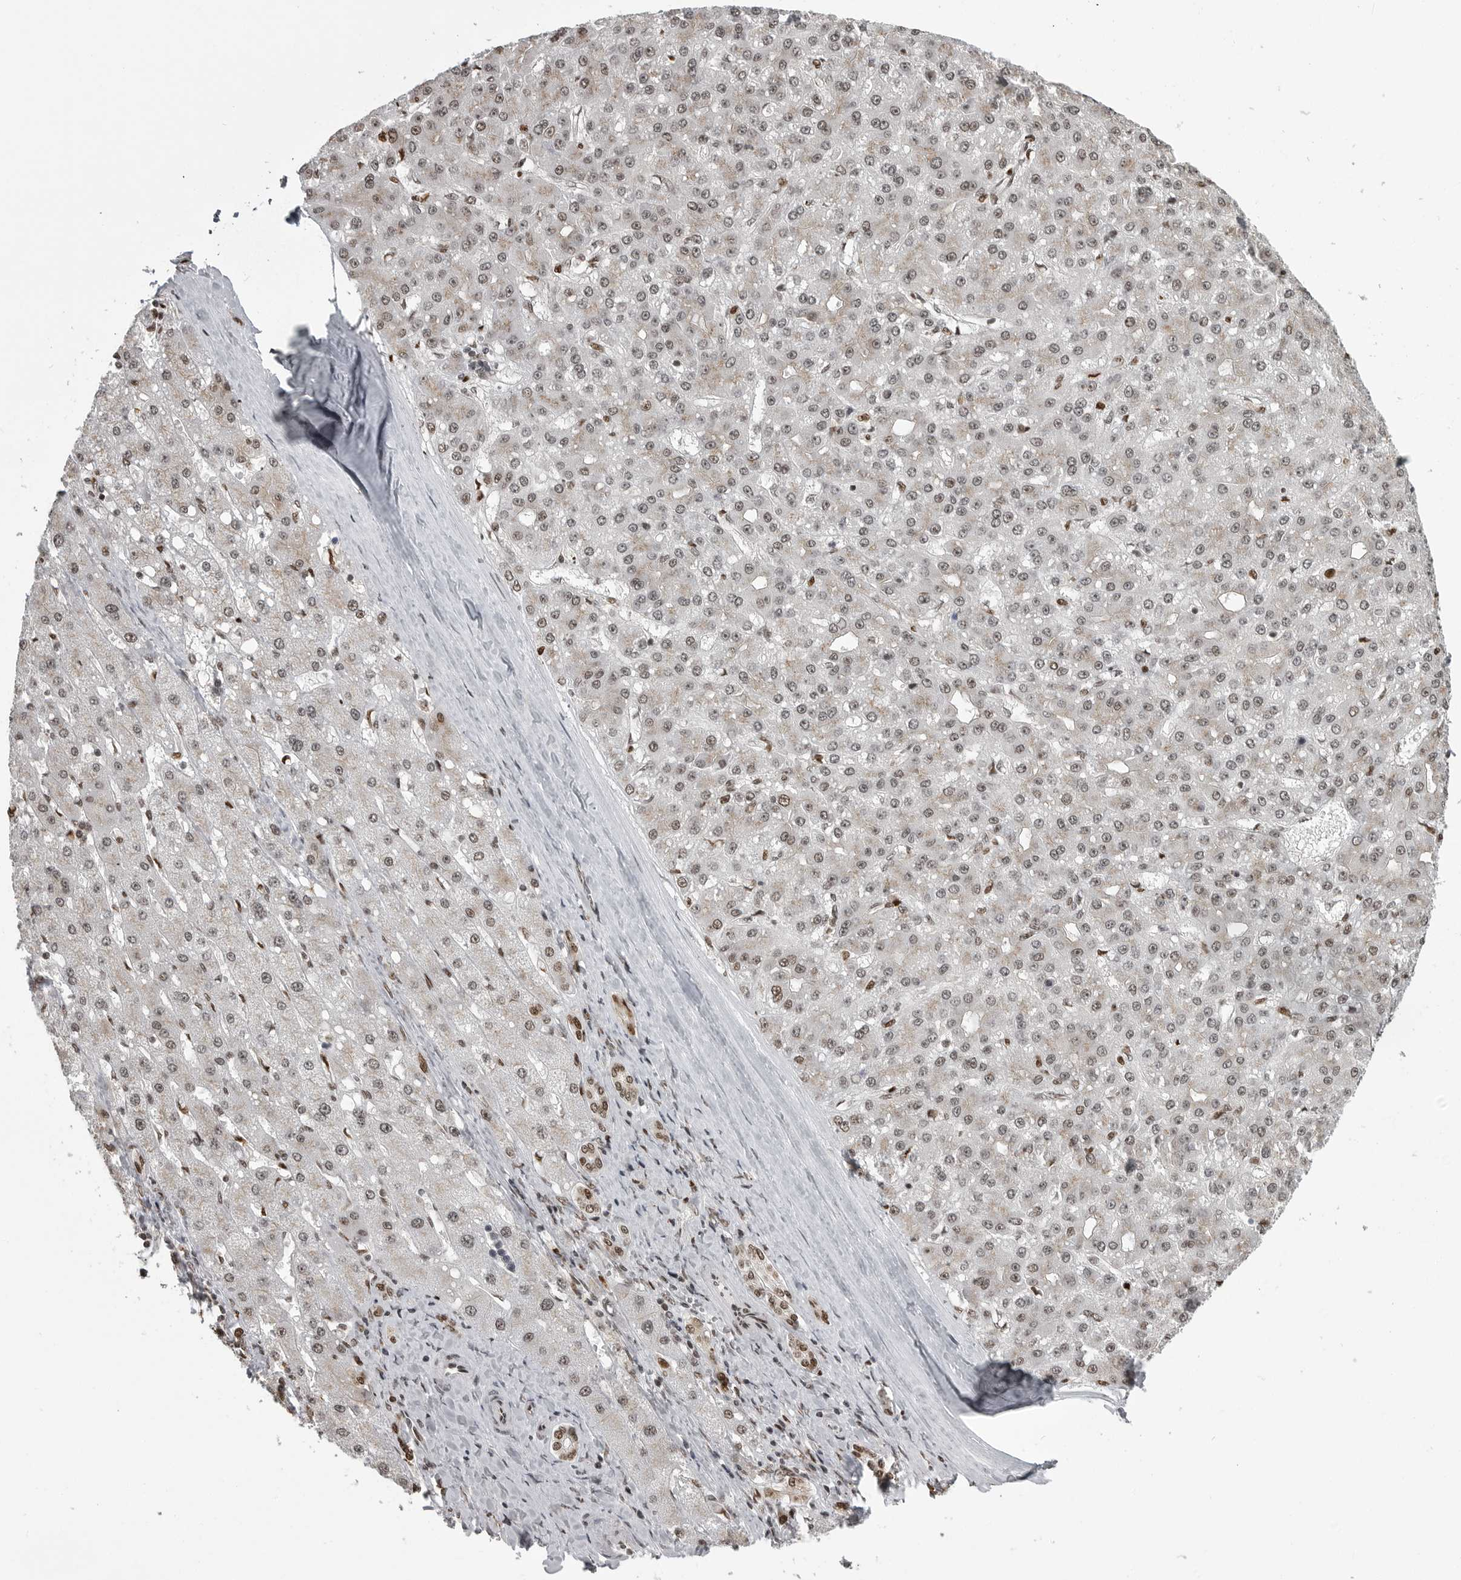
{"staining": {"intensity": "weak", "quantity": "25%-75%", "location": "nuclear"}, "tissue": "liver cancer", "cell_type": "Tumor cells", "image_type": "cancer", "snomed": [{"axis": "morphology", "description": "Carcinoma, Hepatocellular, NOS"}, {"axis": "topography", "description": "Liver"}], "caption": "Liver cancer tissue exhibits weak nuclear positivity in about 25%-75% of tumor cells, visualized by immunohistochemistry.", "gene": "YAF2", "patient": {"sex": "male", "age": 67}}